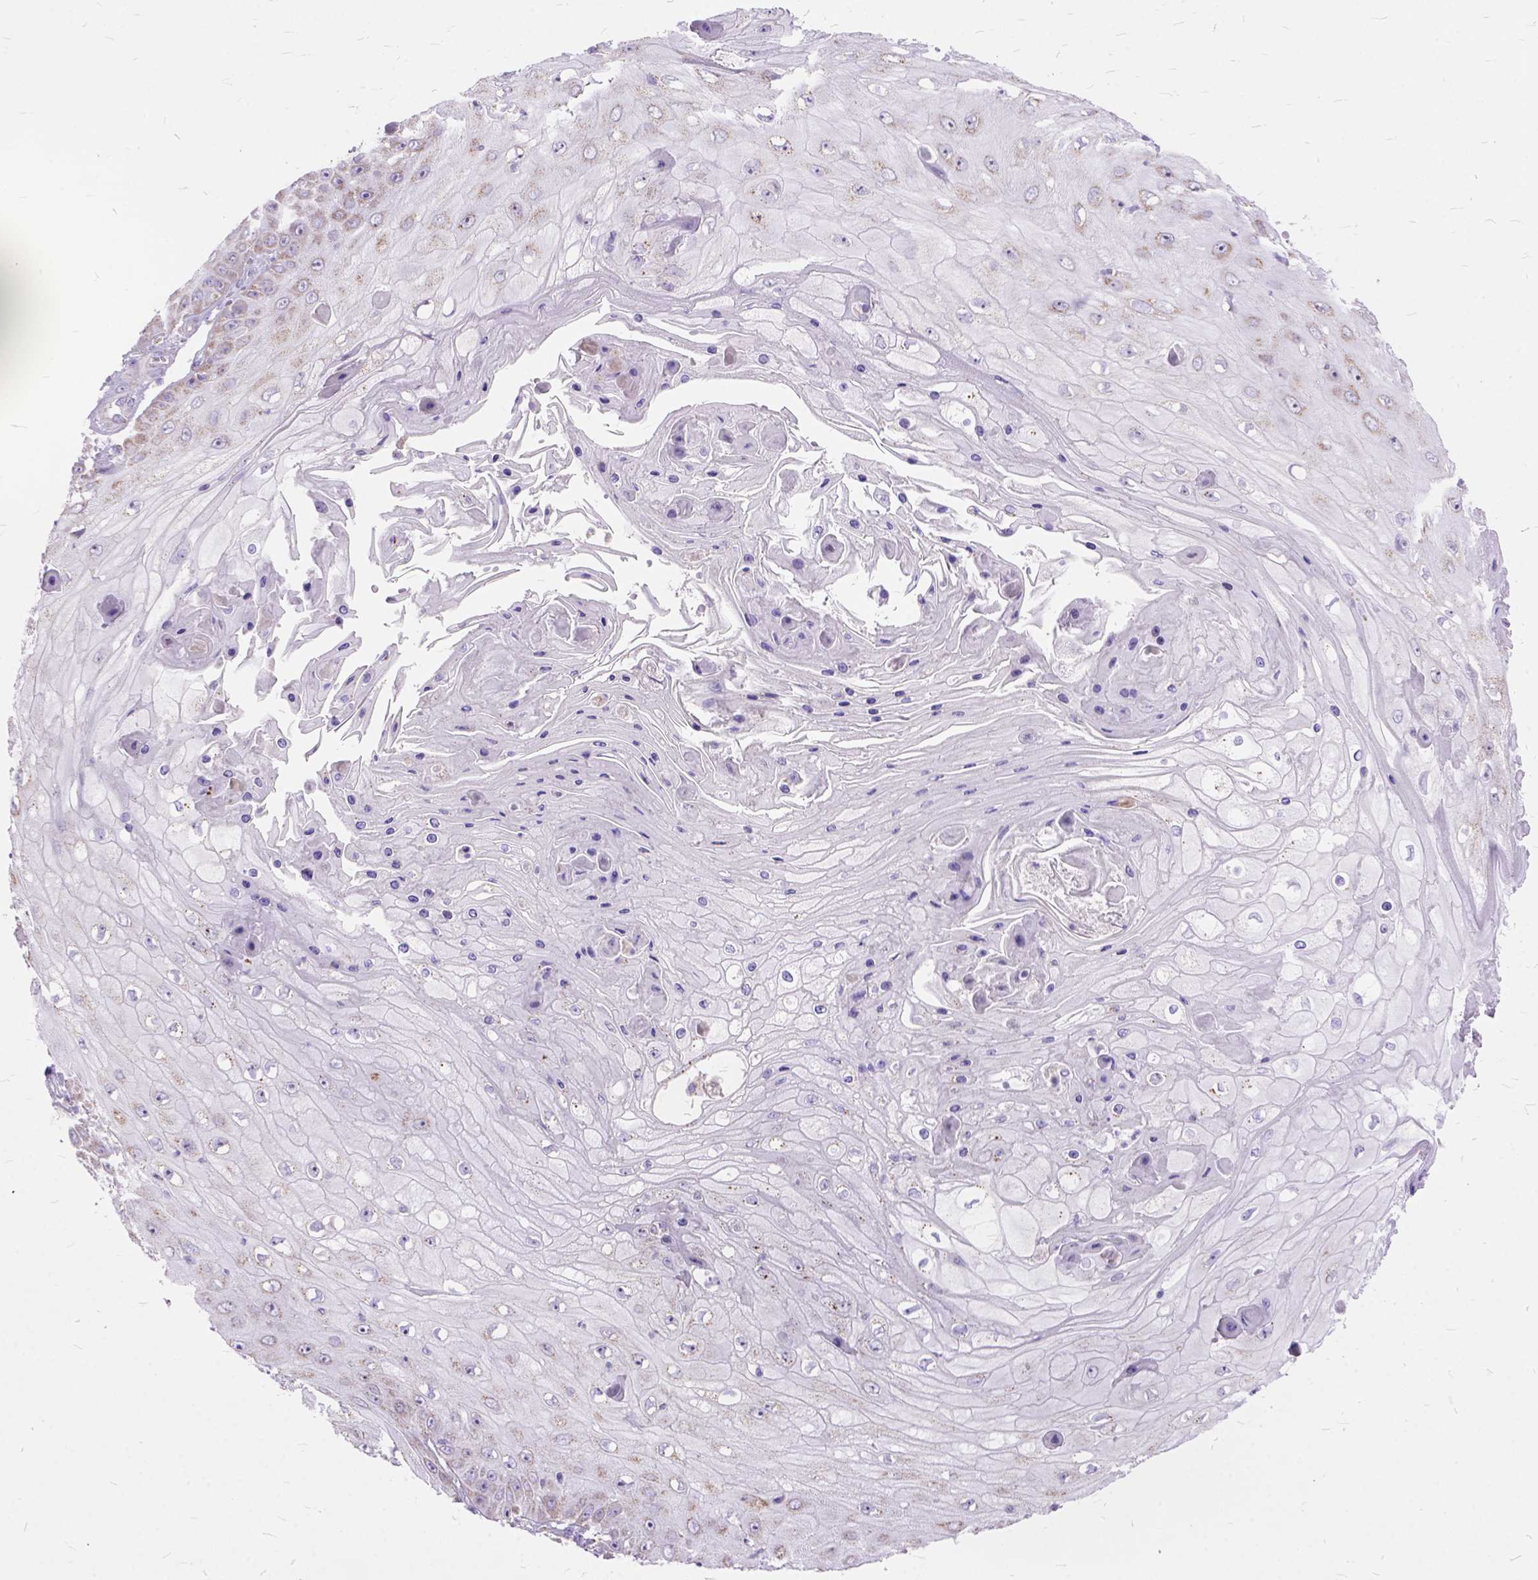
{"staining": {"intensity": "negative", "quantity": "none", "location": "none"}, "tissue": "skin cancer", "cell_type": "Tumor cells", "image_type": "cancer", "snomed": [{"axis": "morphology", "description": "Squamous cell carcinoma, NOS"}, {"axis": "topography", "description": "Skin"}], "caption": "This is a photomicrograph of immunohistochemistry staining of skin squamous cell carcinoma, which shows no expression in tumor cells.", "gene": "CTAG2", "patient": {"sex": "male", "age": 70}}